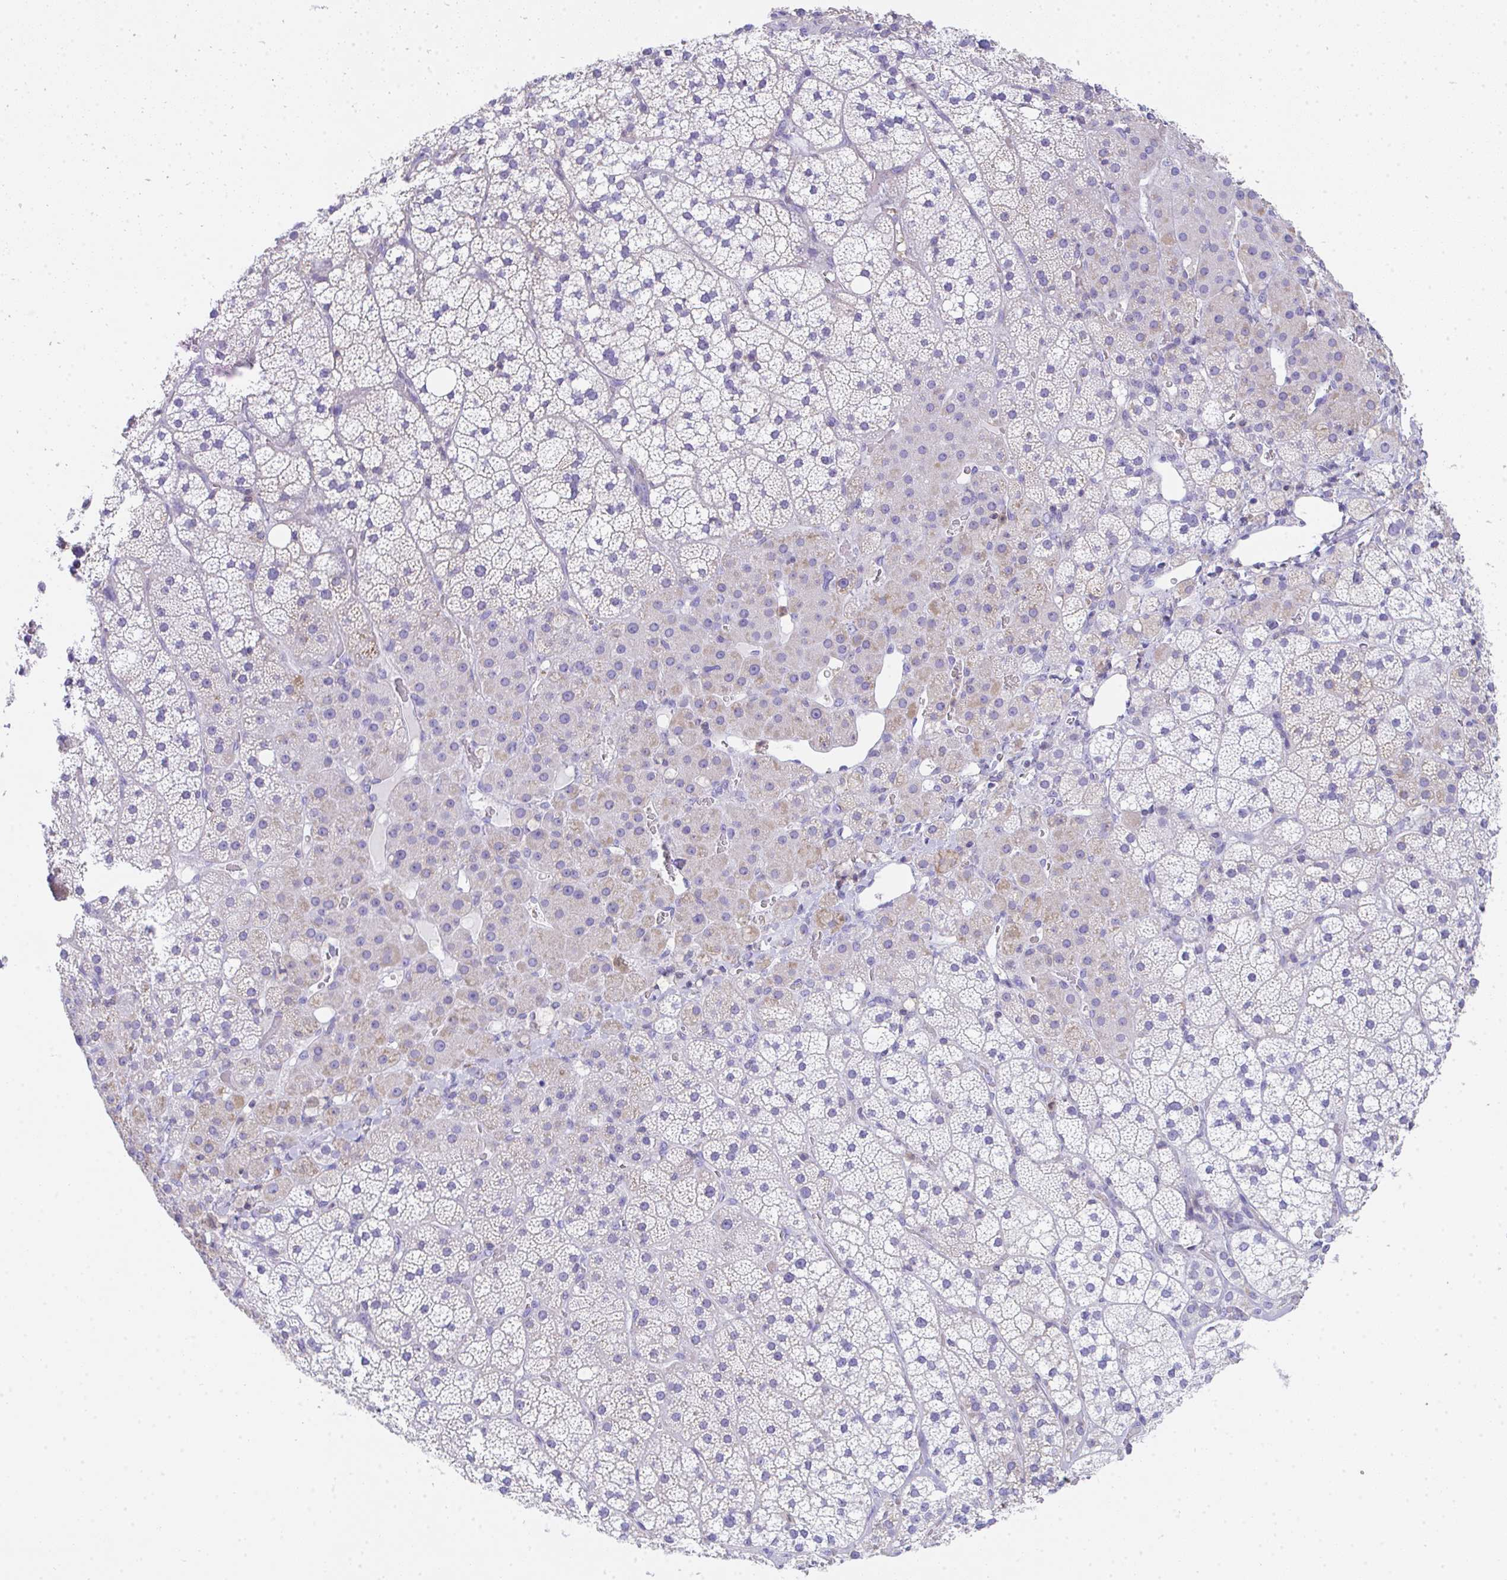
{"staining": {"intensity": "weak", "quantity": "<25%", "location": "cytoplasmic/membranous"}, "tissue": "adrenal gland", "cell_type": "Glandular cells", "image_type": "normal", "snomed": [{"axis": "morphology", "description": "Normal tissue, NOS"}, {"axis": "topography", "description": "Adrenal gland"}], "caption": "IHC of benign human adrenal gland exhibits no staining in glandular cells. The staining was performed using DAB to visualize the protein expression in brown, while the nuclei were stained in blue with hematoxylin (Magnification: 20x).", "gene": "TNFAIP8", "patient": {"sex": "male", "age": 53}}